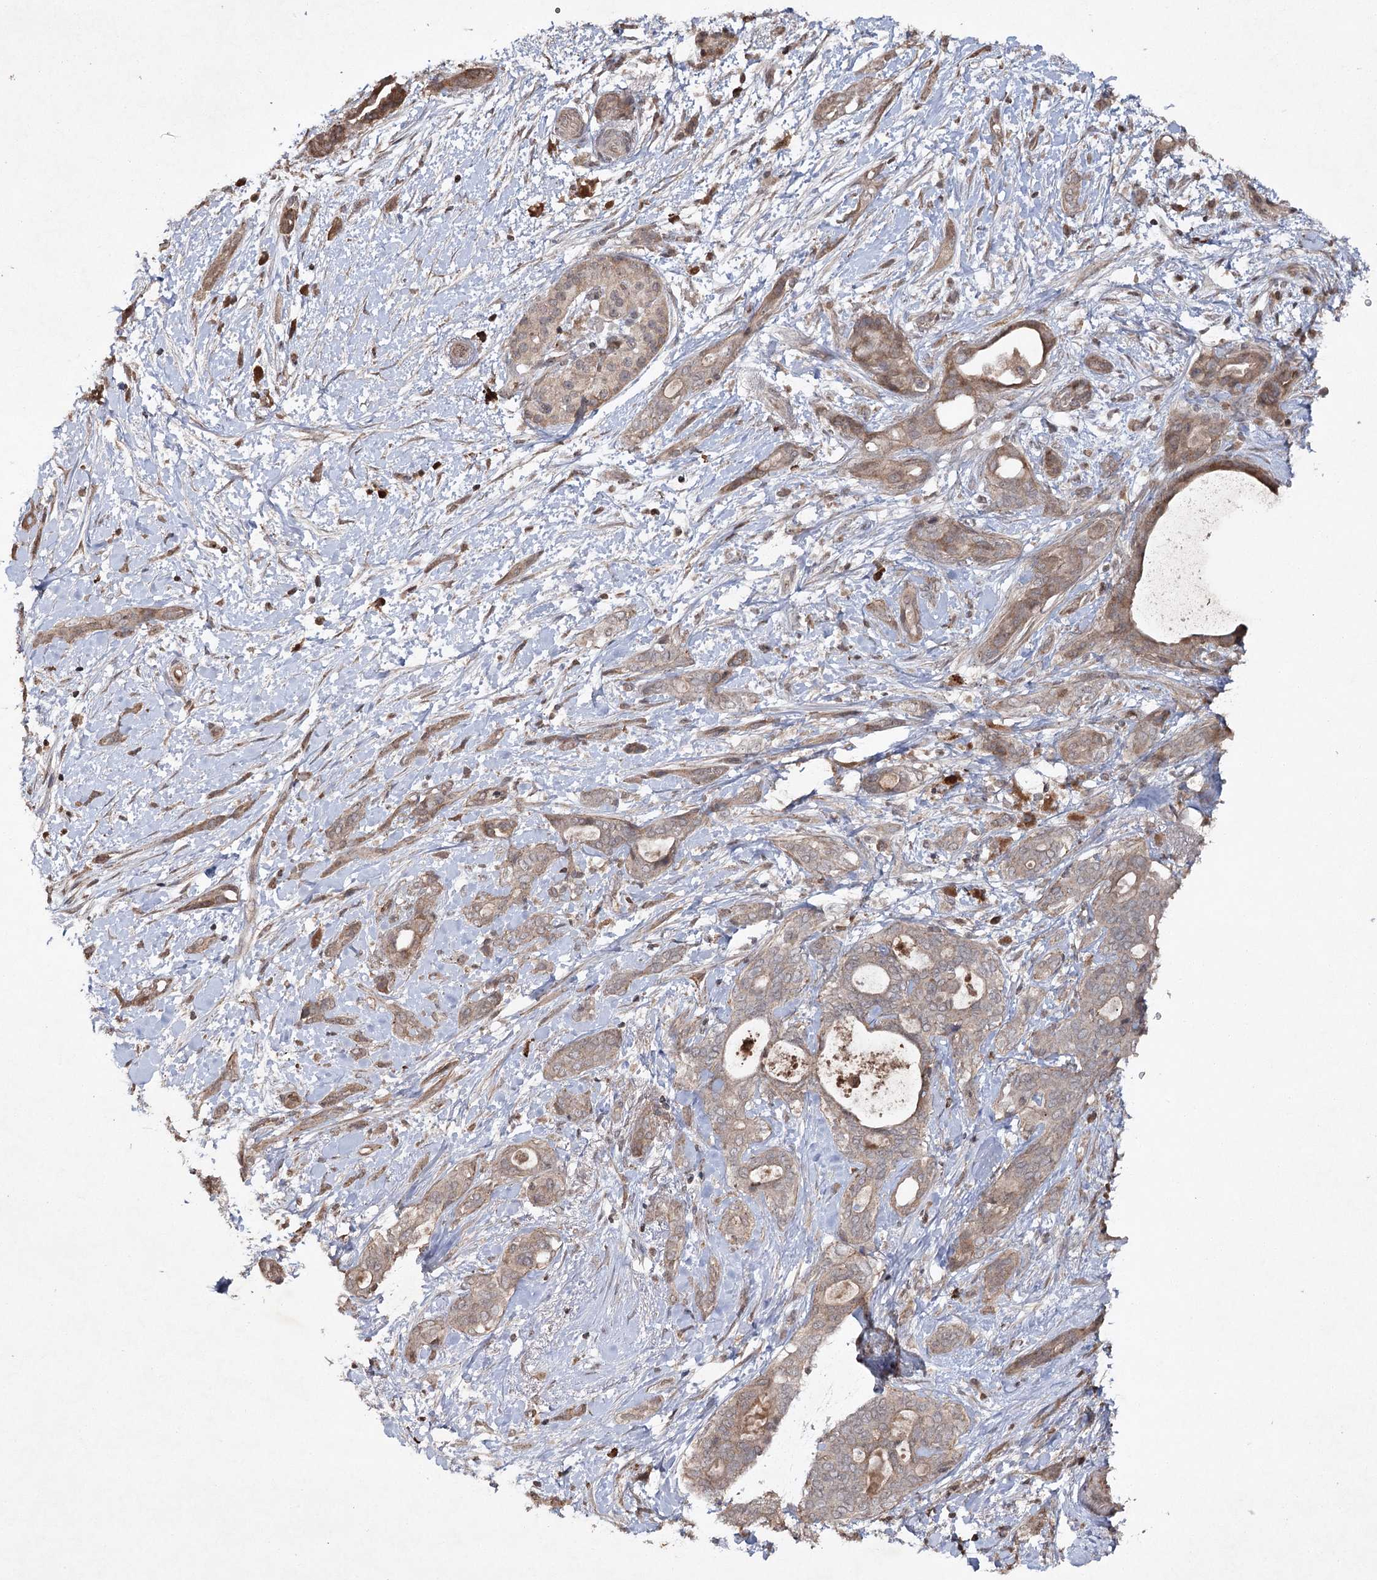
{"staining": {"intensity": "weak", "quantity": "<25%", "location": "cytoplasmic/membranous"}, "tissue": "pancreatic cancer", "cell_type": "Tumor cells", "image_type": "cancer", "snomed": [{"axis": "morphology", "description": "Normal tissue, NOS"}, {"axis": "morphology", "description": "Adenocarcinoma, NOS"}, {"axis": "topography", "description": "Pancreas"}, {"axis": "topography", "description": "Peripheral nerve tissue"}], "caption": "This is an immunohistochemistry photomicrograph of human pancreatic cancer (adenocarcinoma). There is no expression in tumor cells.", "gene": "CYP2B6", "patient": {"sex": "female", "age": 63}}